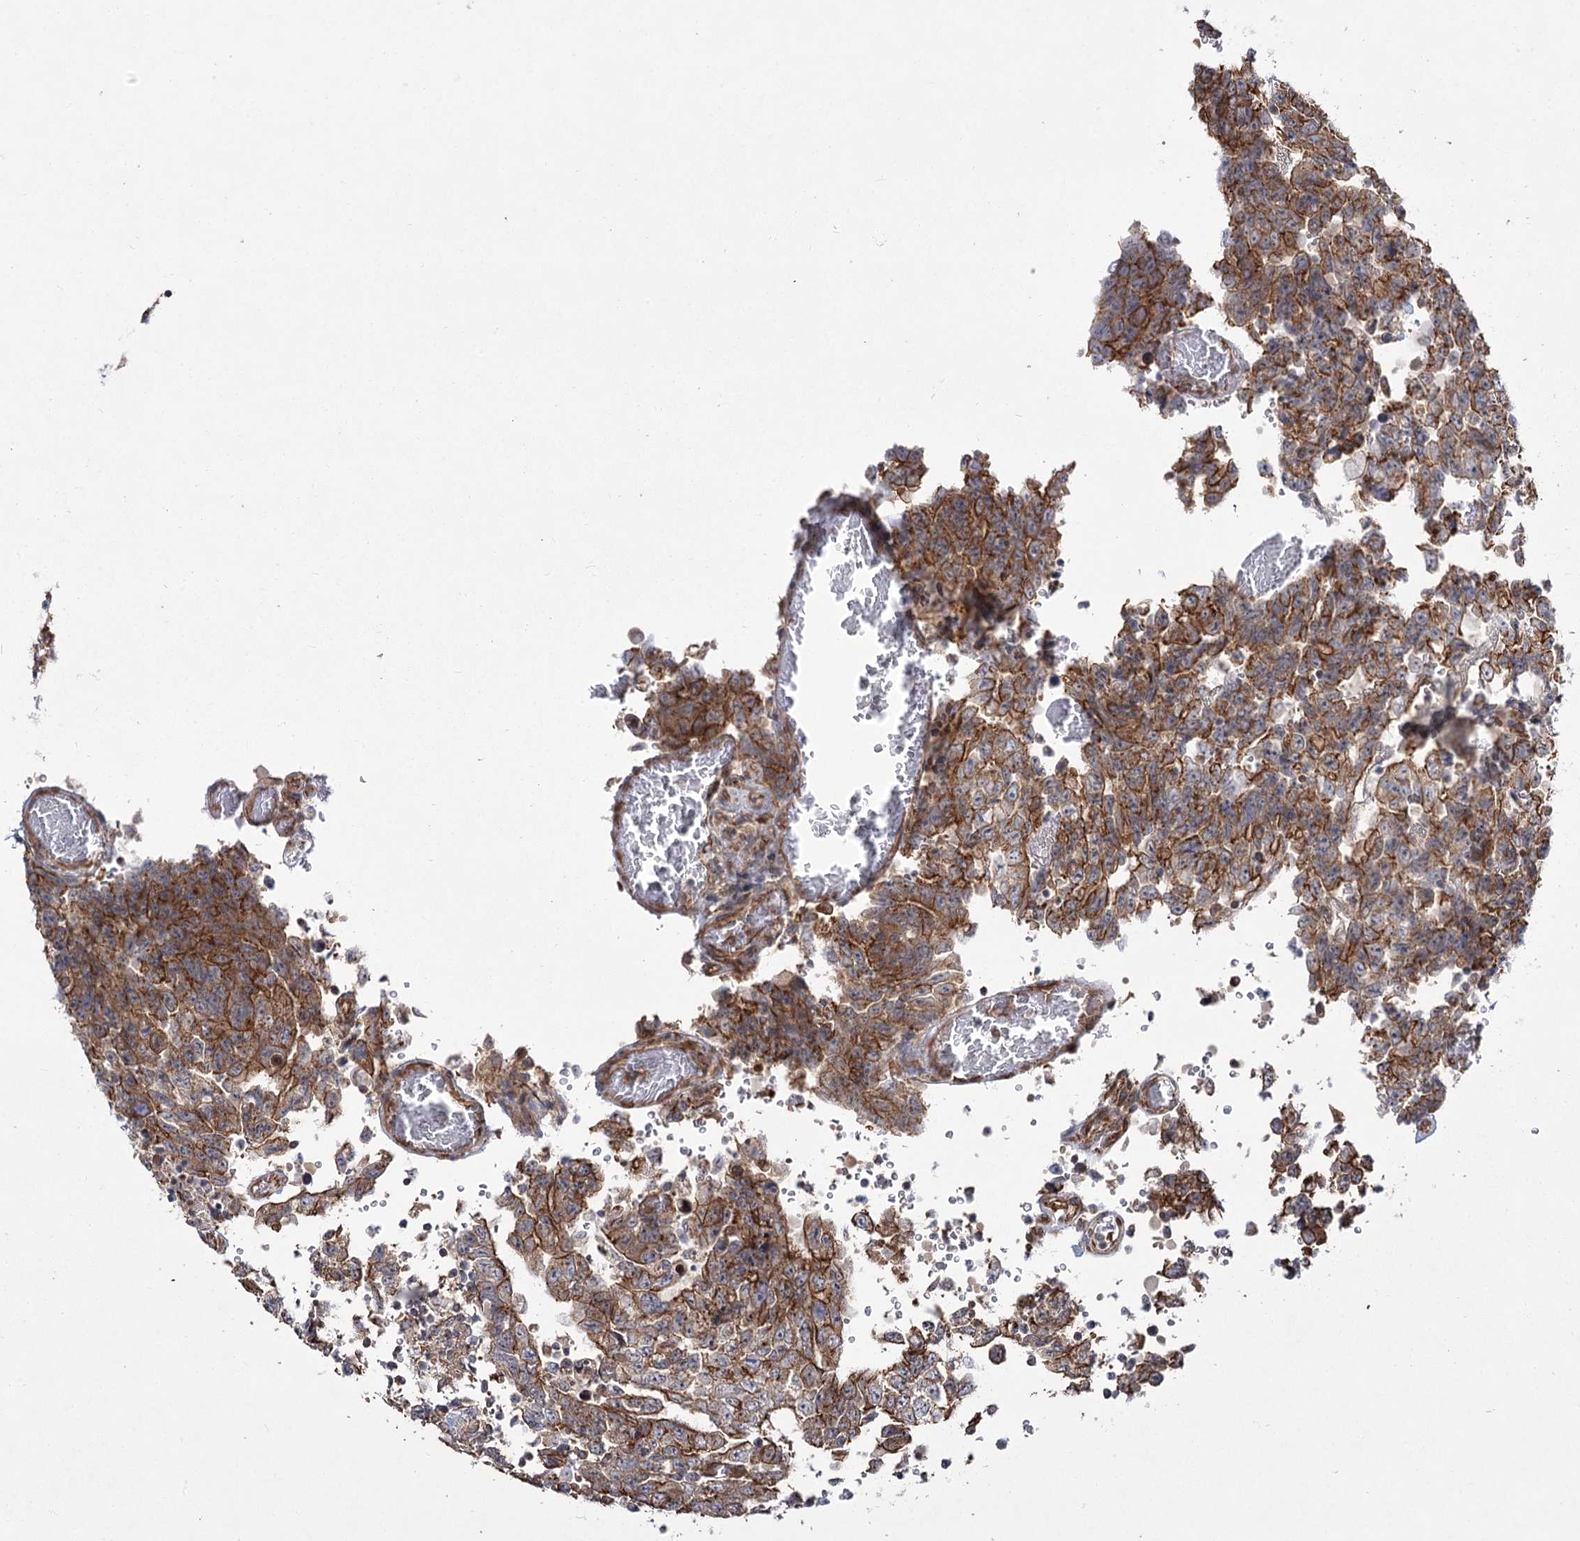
{"staining": {"intensity": "moderate", "quantity": ">75%", "location": "cytoplasmic/membranous"}, "tissue": "testis cancer", "cell_type": "Tumor cells", "image_type": "cancer", "snomed": [{"axis": "morphology", "description": "Carcinoma, Embryonal, NOS"}, {"axis": "topography", "description": "Testis"}], "caption": "Human embryonal carcinoma (testis) stained with a brown dye reveals moderate cytoplasmic/membranous positive staining in about >75% of tumor cells.", "gene": "SH3BP5L", "patient": {"sex": "male", "age": 26}}